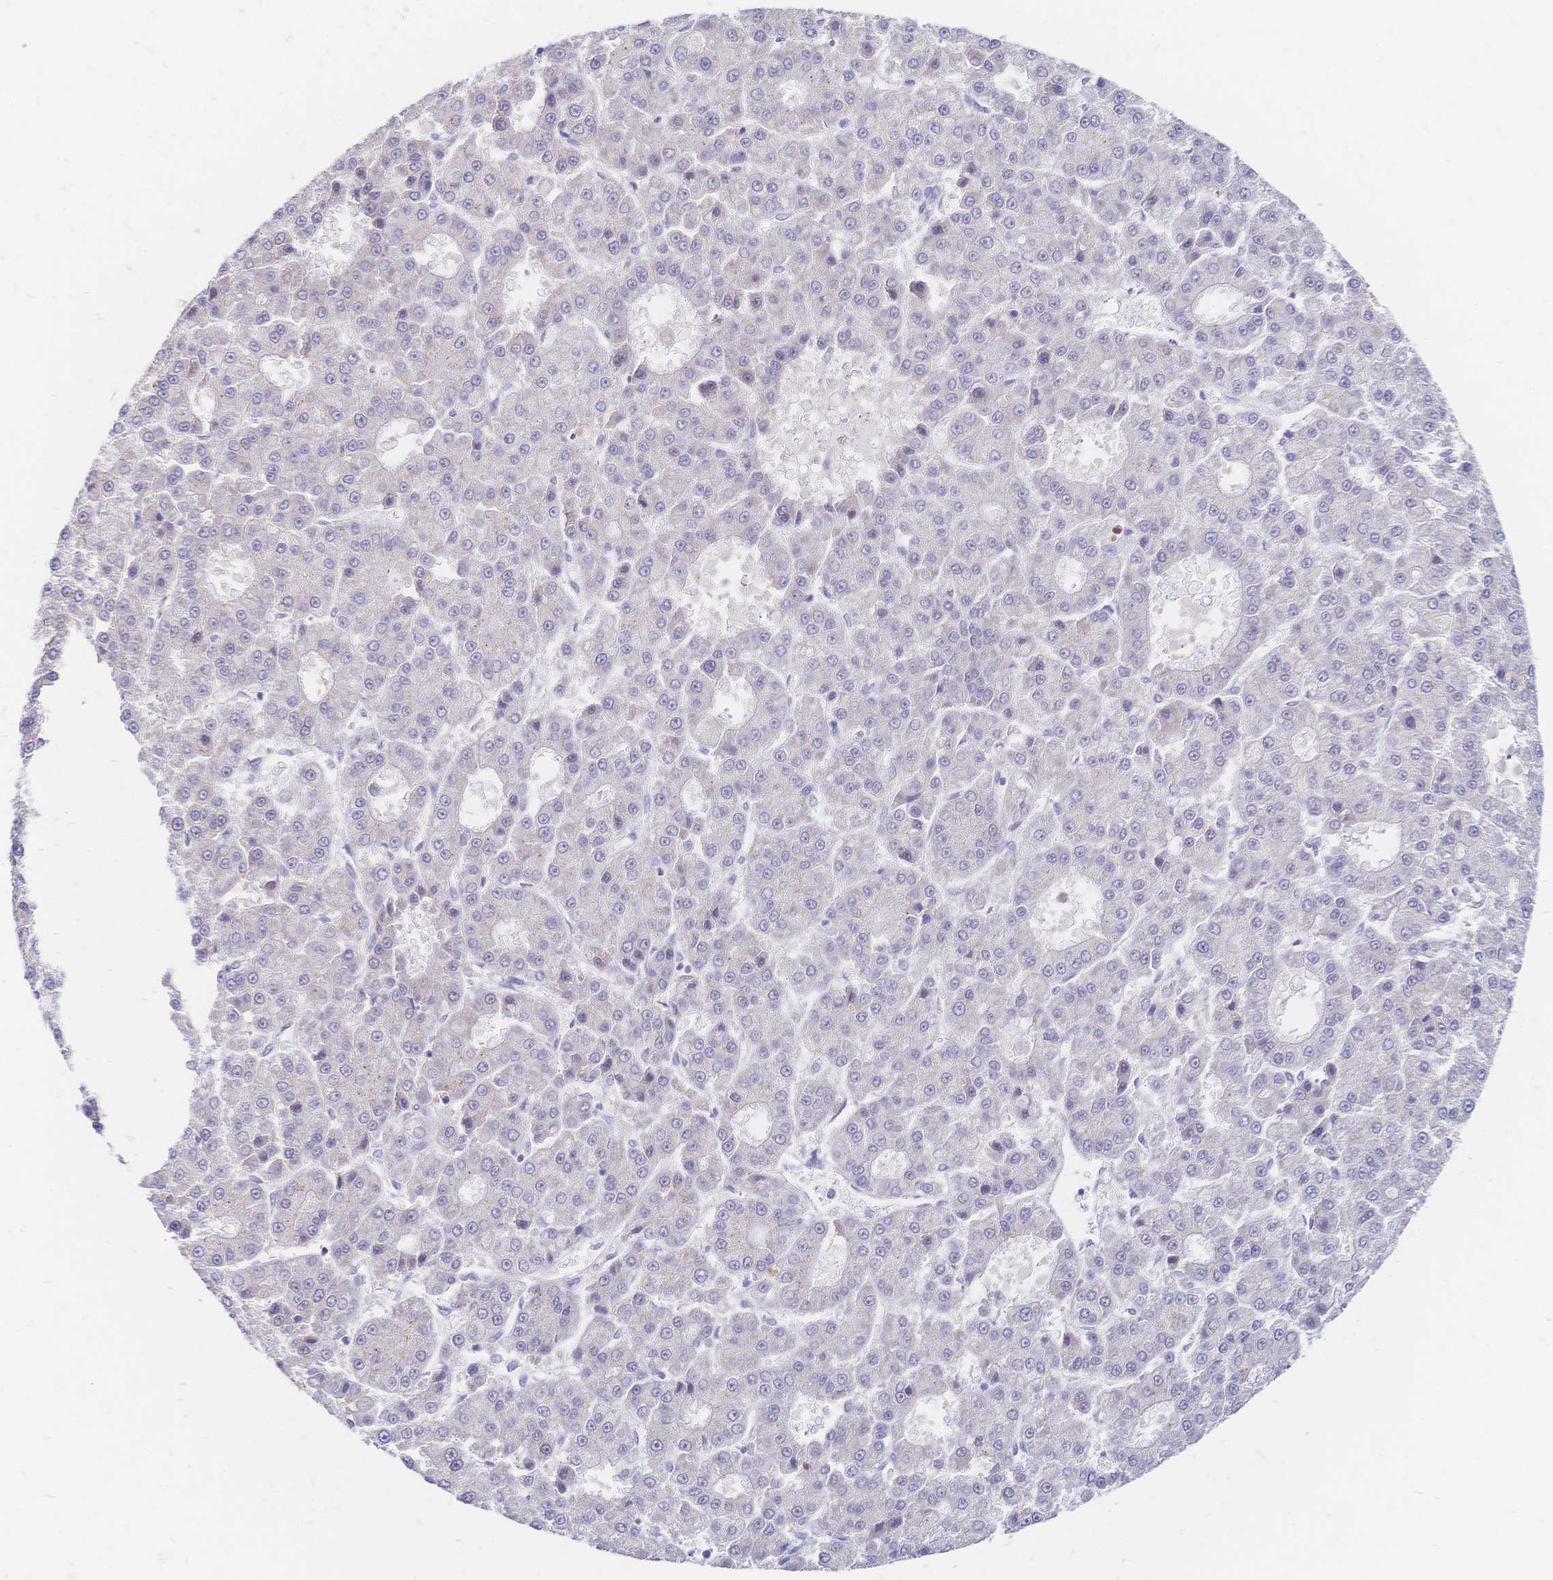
{"staining": {"intensity": "negative", "quantity": "none", "location": "none"}, "tissue": "liver cancer", "cell_type": "Tumor cells", "image_type": "cancer", "snomed": [{"axis": "morphology", "description": "Carcinoma, Hepatocellular, NOS"}, {"axis": "topography", "description": "Liver"}], "caption": "Liver hepatocellular carcinoma stained for a protein using IHC reveals no expression tumor cells.", "gene": "VWC2L", "patient": {"sex": "male", "age": 70}}